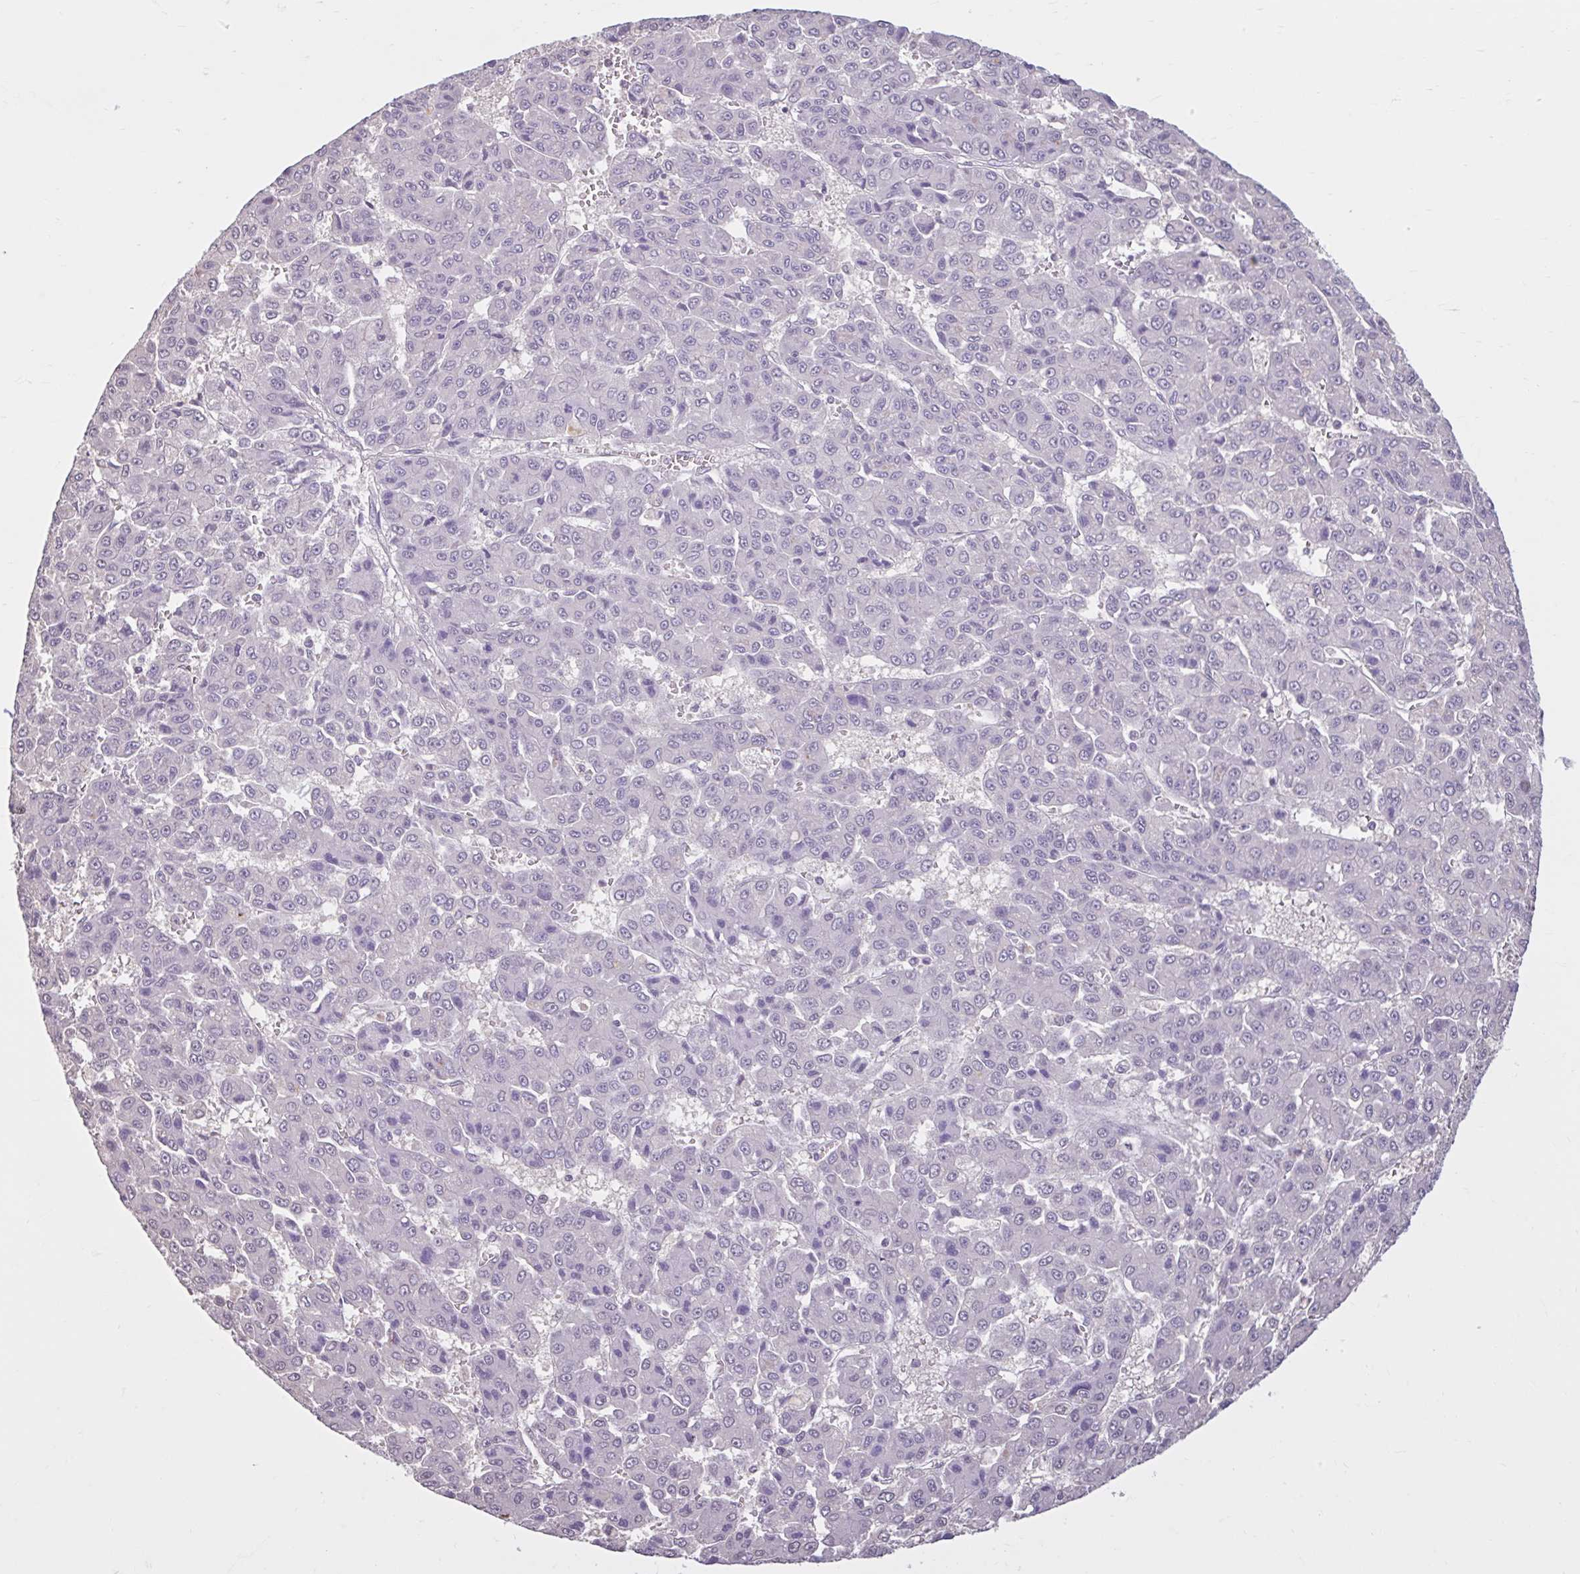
{"staining": {"intensity": "negative", "quantity": "none", "location": "none"}, "tissue": "liver cancer", "cell_type": "Tumor cells", "image_type": "cancer", "snomed": [{"axis": "morphology", "description": "Carcinoma, Hepatocellular, NOS"}, {"axis": "topography", "description": "Liver"}], "caption": "Immunohistochemistry (IHC) image of neoplastic tissue: liver hepatocellular carcinoma stained with DAB (3,3'-diaminobenzidine) reveals no significant protein expression in tumor cells.", "gene": "CDH19", "patient": {"sex": "male", "age": 70}}